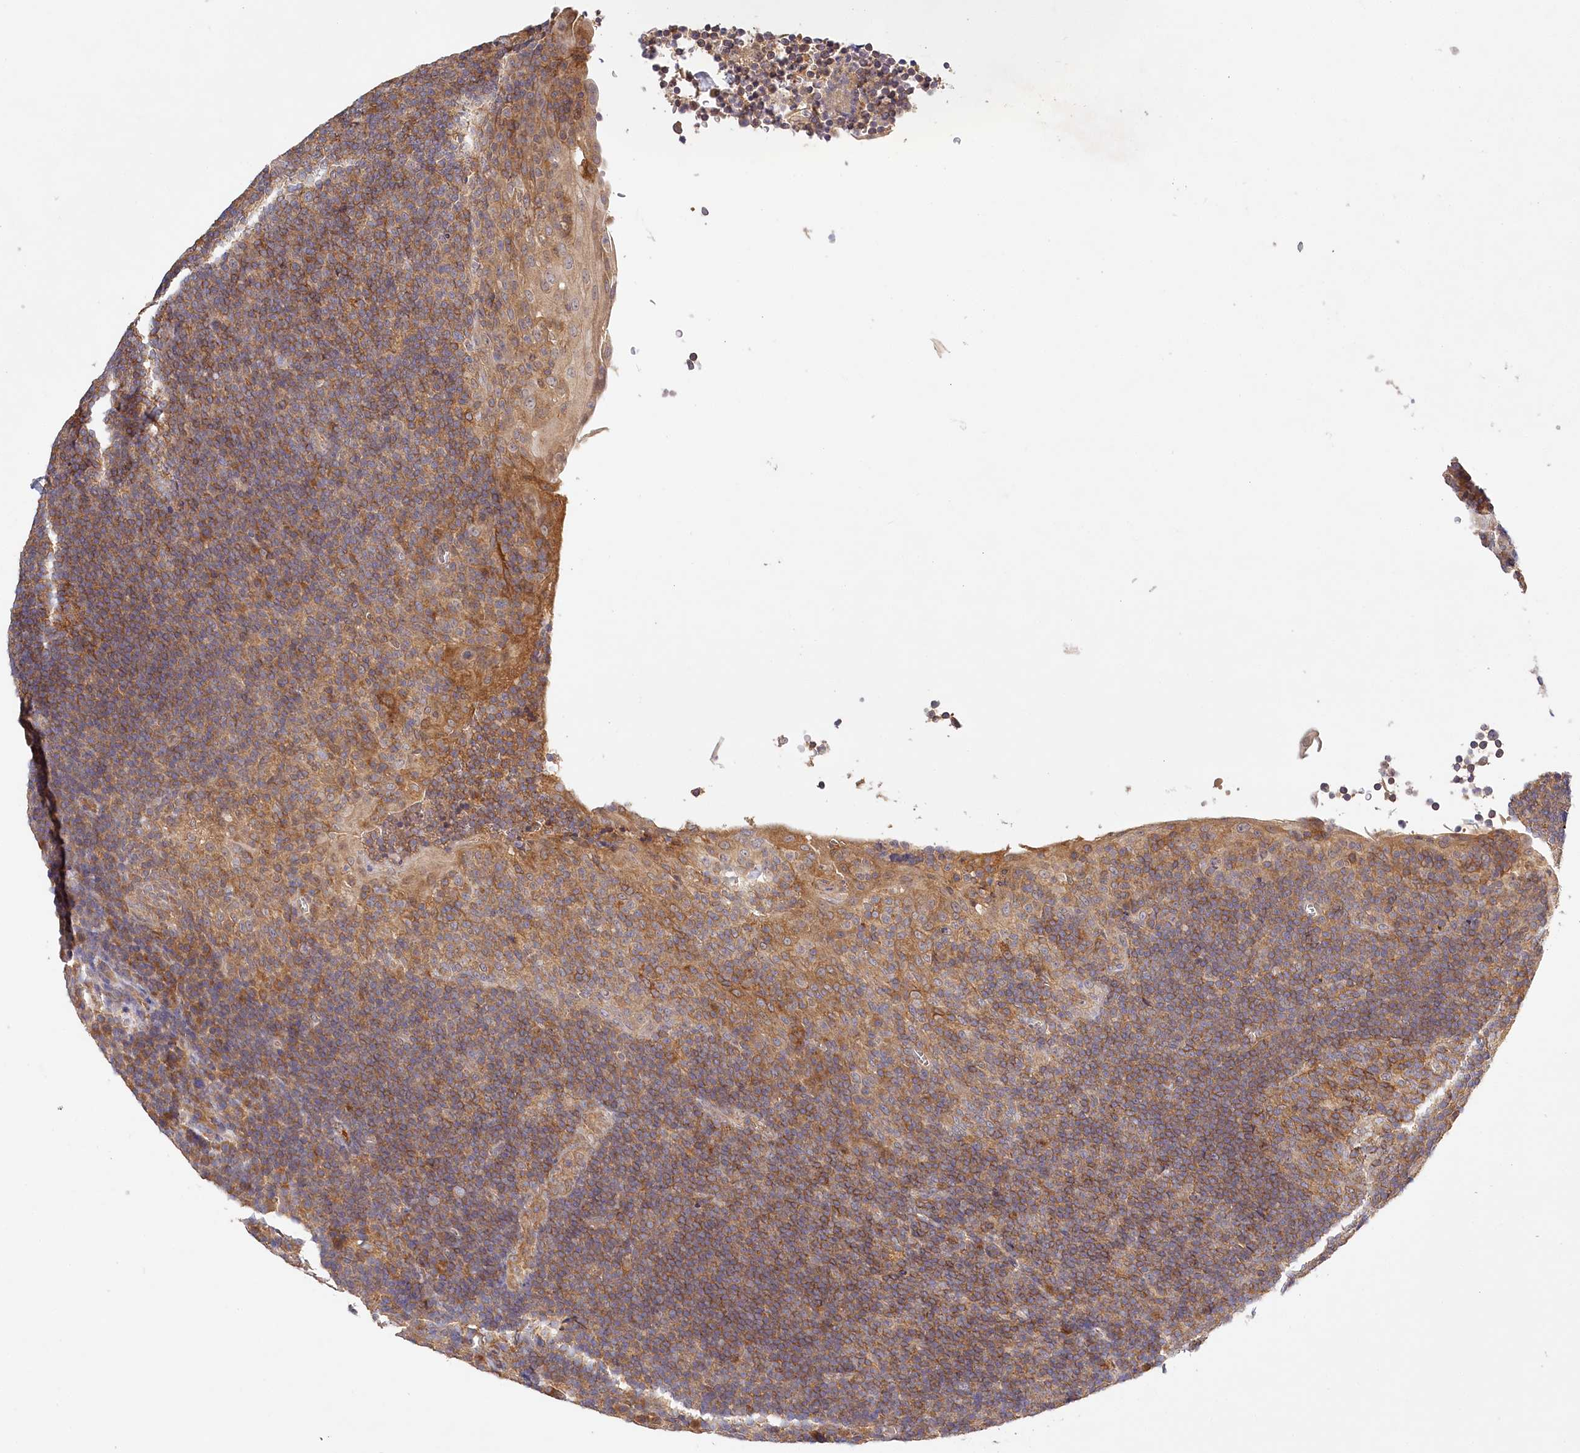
{"staining": {"intensity": "moderate", "quantity": ">75%", "location": "cytoplasmic/membranous"}, "tissue": "tonsil", "cell_type": "Germinal center cells", "image_type": "normal", "snomed": [{"axis": "morphology", "description": "Normal tissue, NOS"}, {"axis": "topography", "description": "Tonsil"}], "caption": "IHC (DAB (3,3'-diaminobenzidine)) staining of benign human tonsil demonstrates moderate cytoplasmic/membranous protein staining in approximately >75% of germinal center cells. (Stains: DAB in brown, nuclei in blue, Microscopy: brightfield microscopy at high magnification).", "gene": "LSS", "patient": {"sex": "male", "age": 37}}